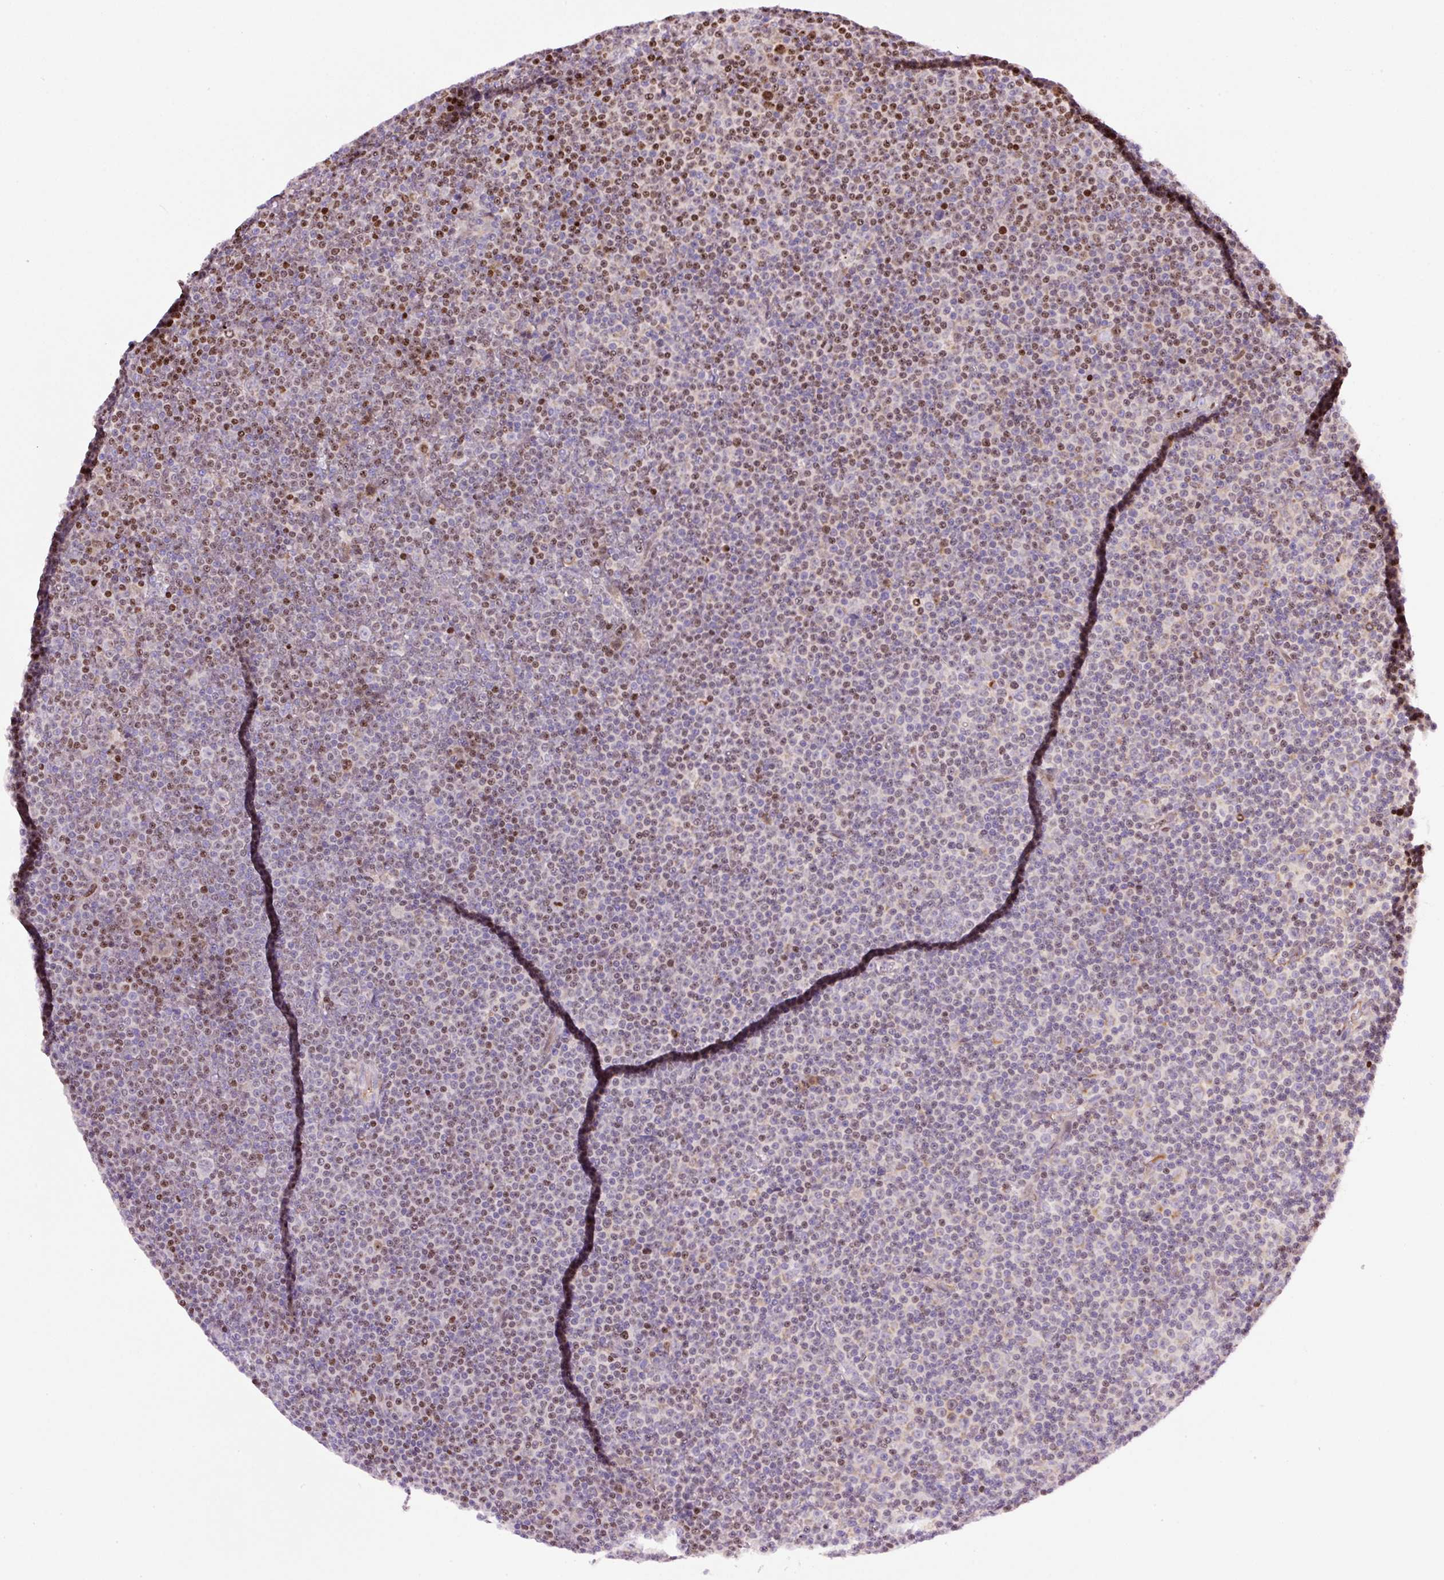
{"staining": {"intensity": "moderate", "quantity": "<25%", "location": "nuclear"}, "tissue": "lymphoma", "cell_type": "Tumor cells", "image_type": "cancer", "snomed": [{"axis": "morphology", "description": "Malignant lymphoma, non-Hodgkin's type, Low grade"}, {"axis": "topography", "description": "Lymph node"}], "caption": "A photomicrograph of human malignant lymphoma, non-Hodgkin's type (low-grade) stained for a protein demonstrates moderate nuclear brown staining in tumor cells.", "gene": "TMEM8B", "patient": {"sex": "female", "age": 67}}